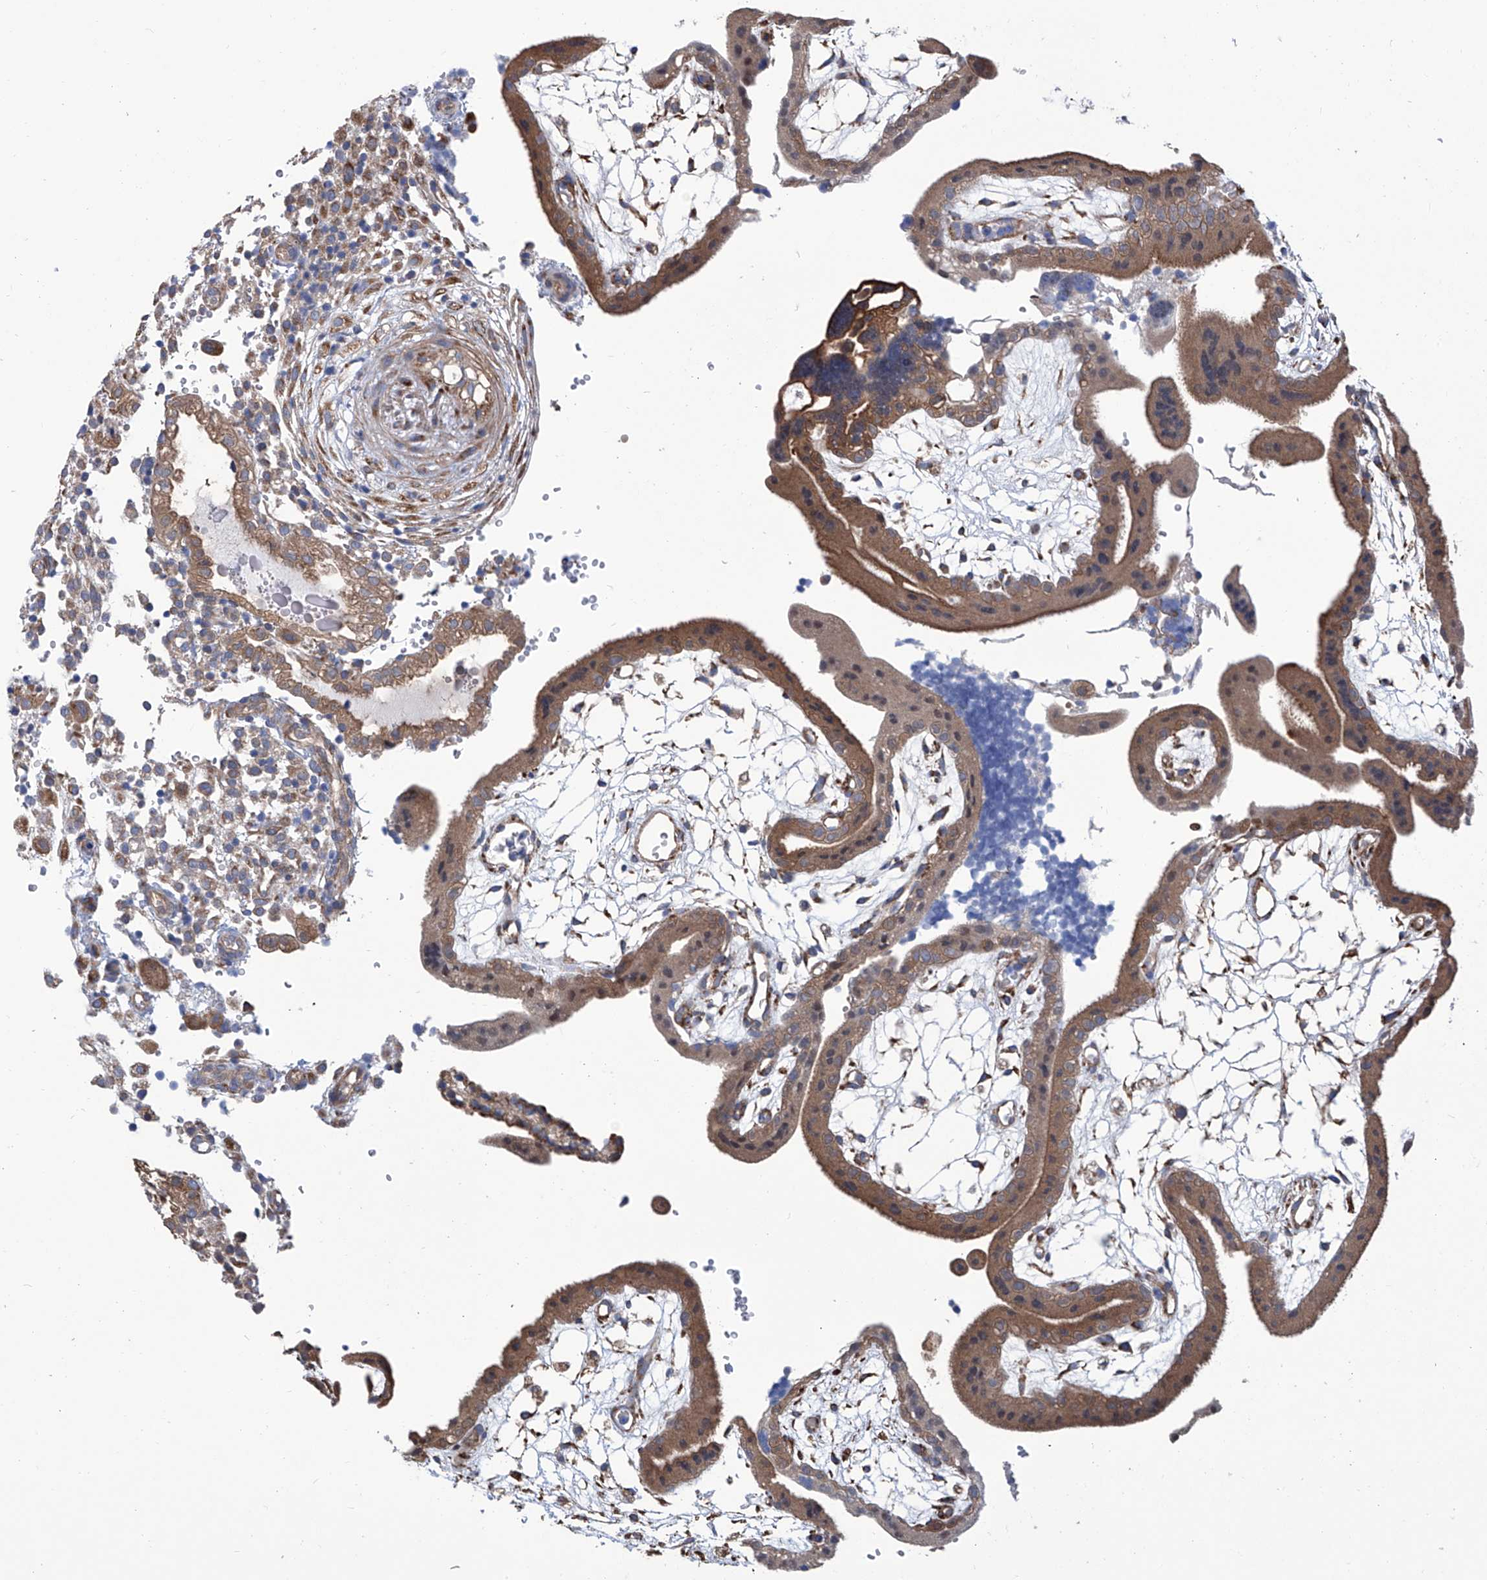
{"staining": {"intensity": "moderate", "quantity": ">75%", "location": "cytoplasmic/membranous"}, "tissue": "placenta", "cell_type": "Trophoblastic cells", "image_type": "normal", "snomed": [{"axis": "morphology", "description": "Normal tissue, NOS"}, {"axis": "topography", "description": "Placenta"}], "caption": "There is medium levels of moderate cytoplasmic/membranous positivity in trophoblastic cells of benign placenta, as demonstrated by immunohistochemical staining (brown color).", "gene": "SMS", "patient": {"sex": "female", "age": 18}}